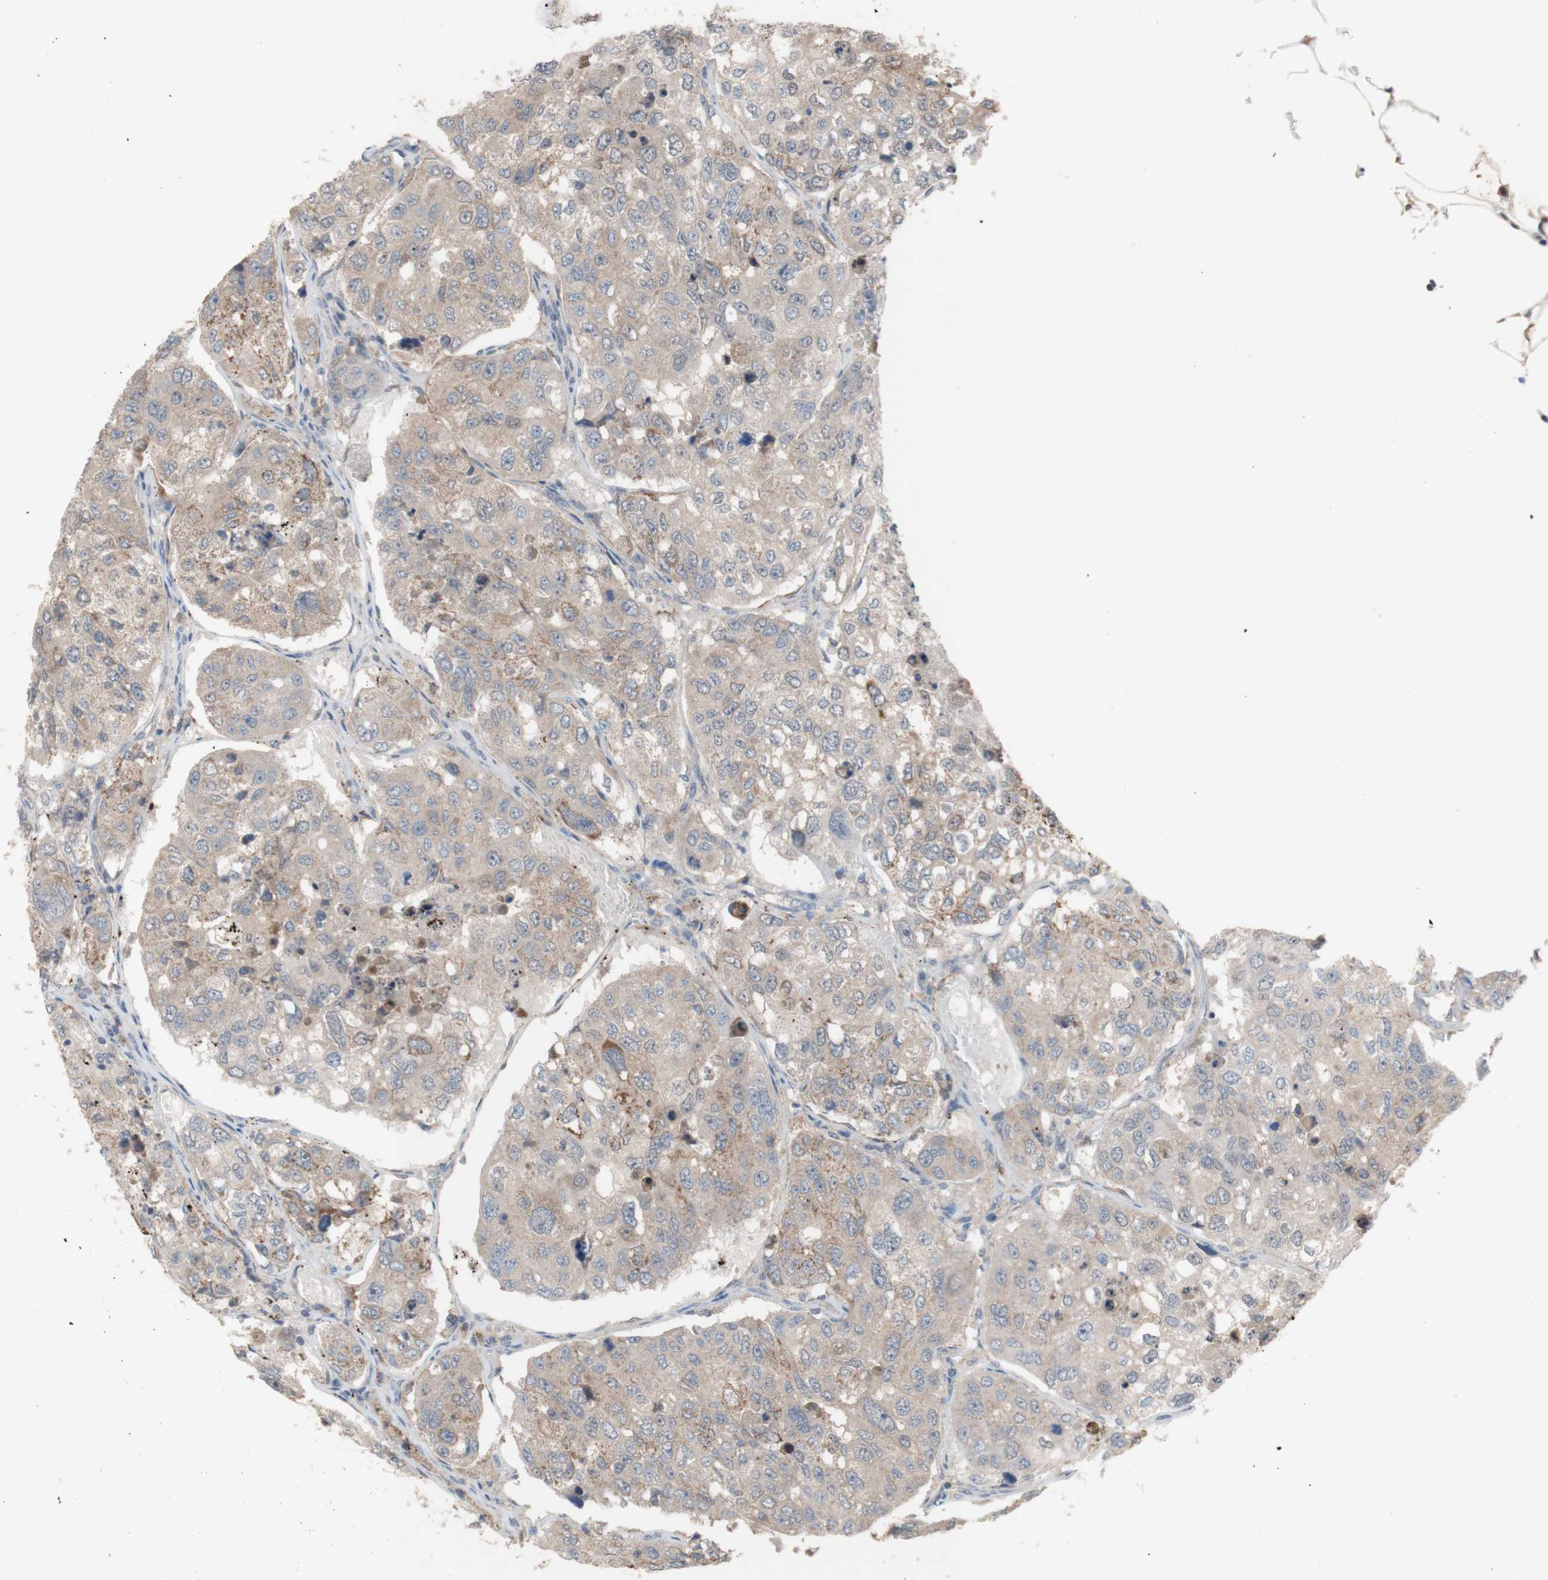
{"staining": {"intensity": "weak", "quantity": ">75%", "location": "cytoplasmic/membranous"}, "tissue": "urothelial cancer", "cell_type": "Tumor cells", "image_type": "cancer", "snomed": [{"axis": "morphology", "description": "Urothelial carcinoma, High grade"}, {"axis": "topography", "description": "Lymph node"}, {"axis": "topography", "description": "Urinary bladder"}], "caption": "IHC of high-grade urothelial carcinoma demonstrates low levels of weak cytoplasmic/membranous staining in about >75% of tumor cells.", "gene": "PEX2", "patient": {"sex": "male", "age": 51}}